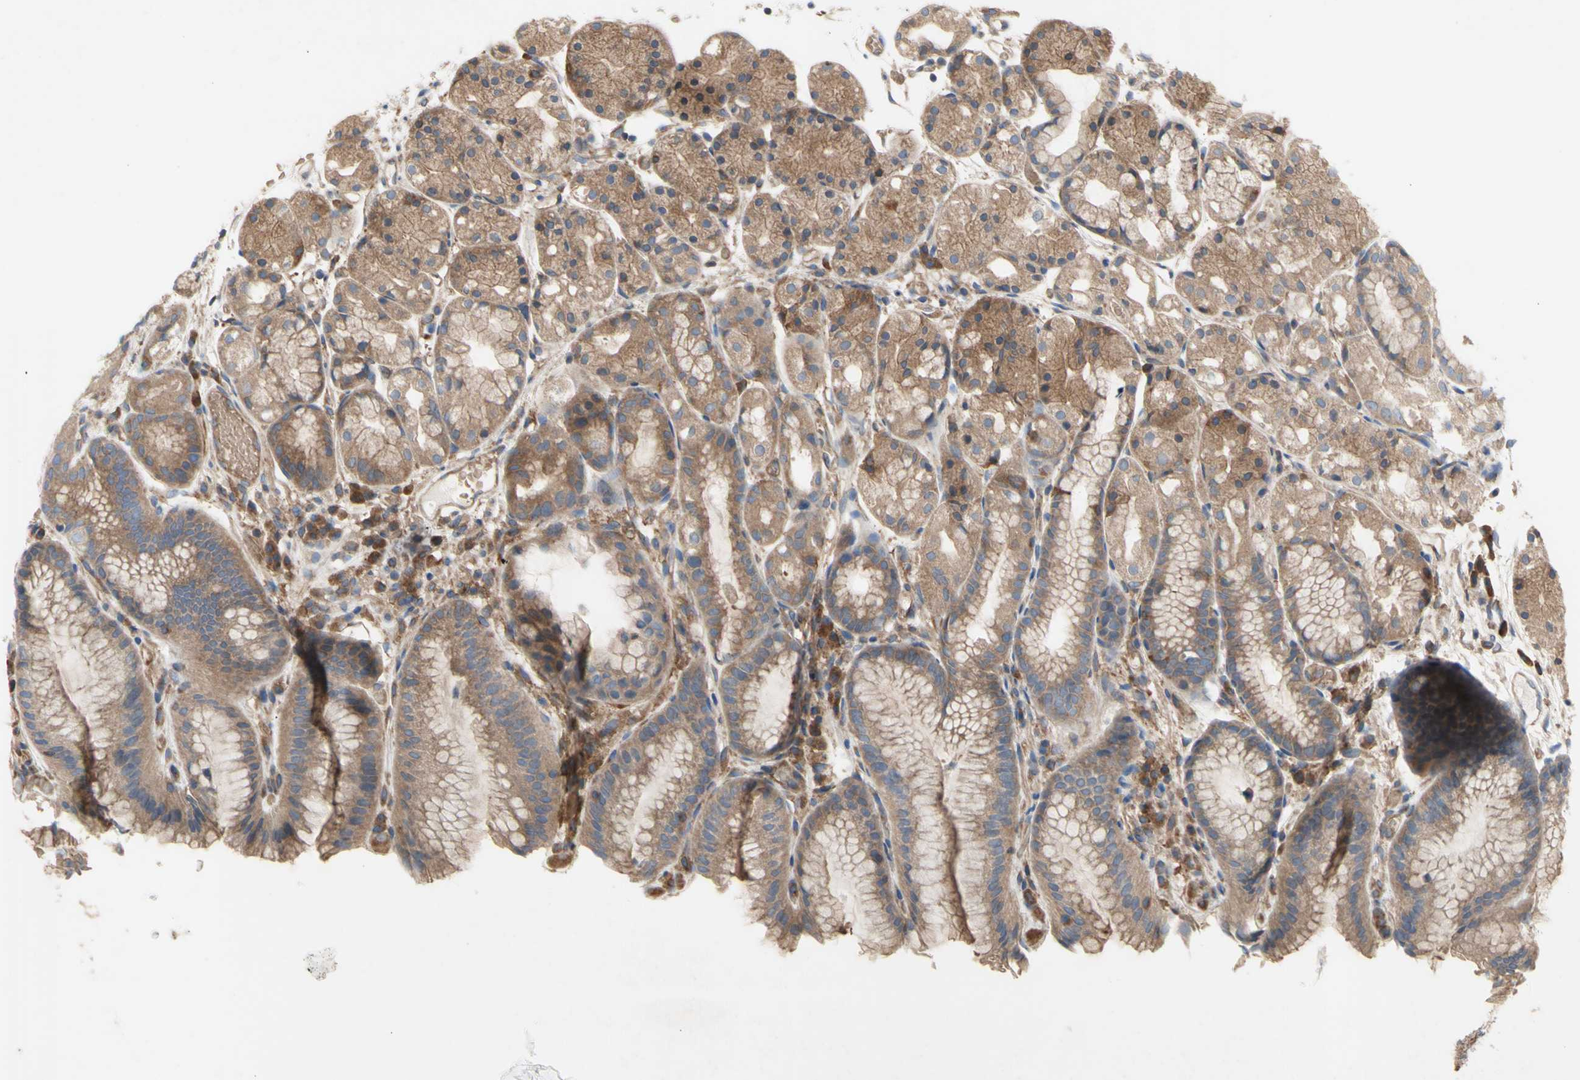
{"staining": {"intensity": "moderate", "quantity": ">75%", "location": "cytoplasmic/membranous"}, "tissue": "stomach", "cell_type": "Glandular cells", "image_type": "normal", "snomed": [{"axis": "morphology", "description": "Normal tissue, NOS"}, {"axis": "topography", "description": "Stomach, upper"}], "caption": "The histopathology image displays immunohistochemical staining of benign stomach. There is moderate cytoplasmic/membranous staining is present in approximately >75% of glandular cells.", "gene": "KLC1", "patient": {"sex": "male", "age": 72}}